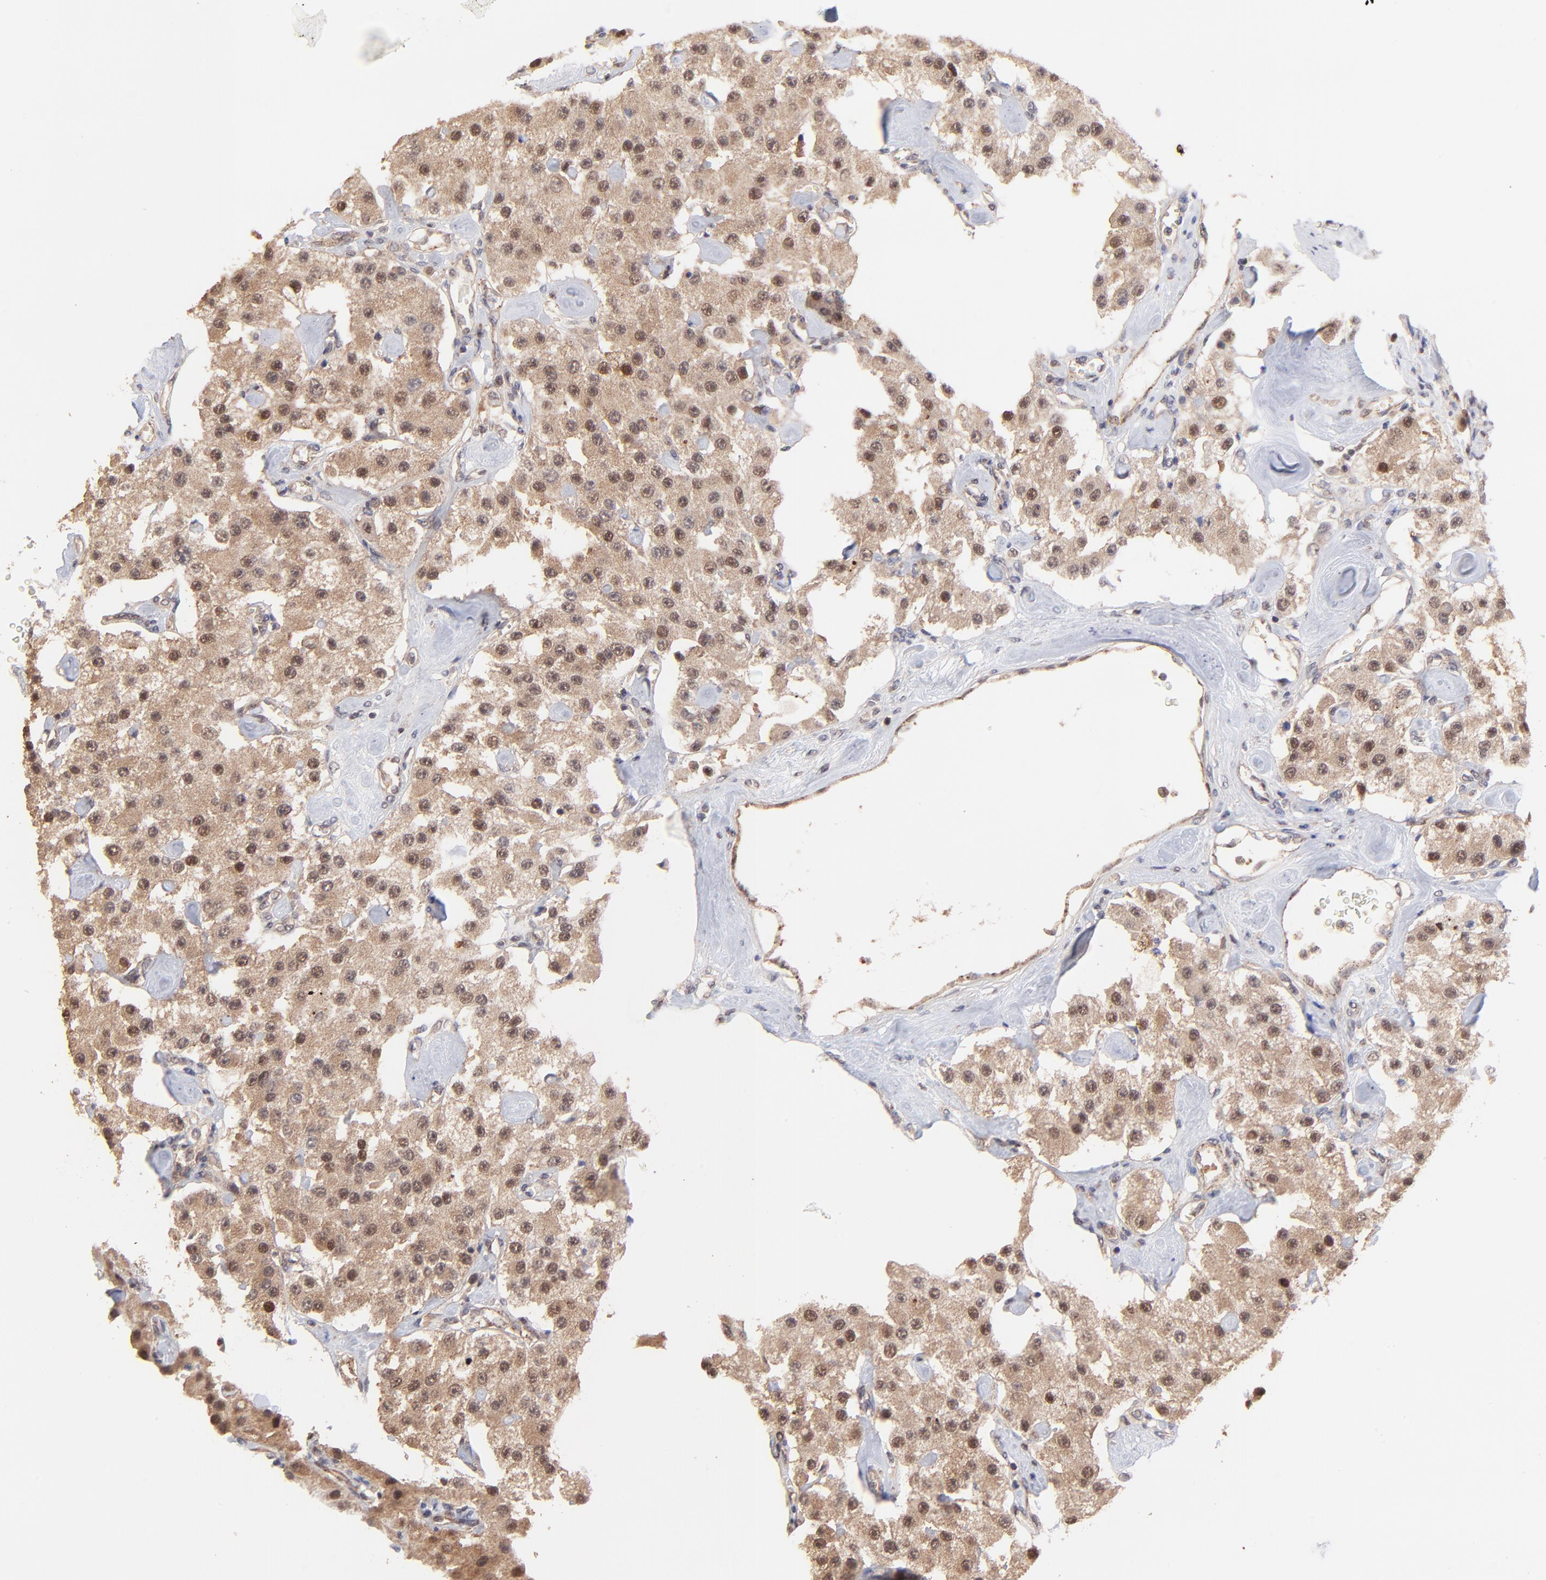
{"staining": {"intensity": "strong", "quantity": ">75%", "location": "cytoplasmic/membranous,nuclear"}, "tissue": "carcinoid", "cell_type": "Tumor cells", "image_type": "cancer", "snomed": [{"axis": "morphology", "description": "Carcinoid, malignant, NOS"}, {"axis": "topography", "description": "Pancreas"}], "caption": "This micrograph demonstrates IHC staining of human carcinoid, with high strong cytoplasmic/membranous and nuclear positivity in approximately >75% of tumor cells.", "gene": "PSMA6", "patient": {"sex": "male", "age": 41}}